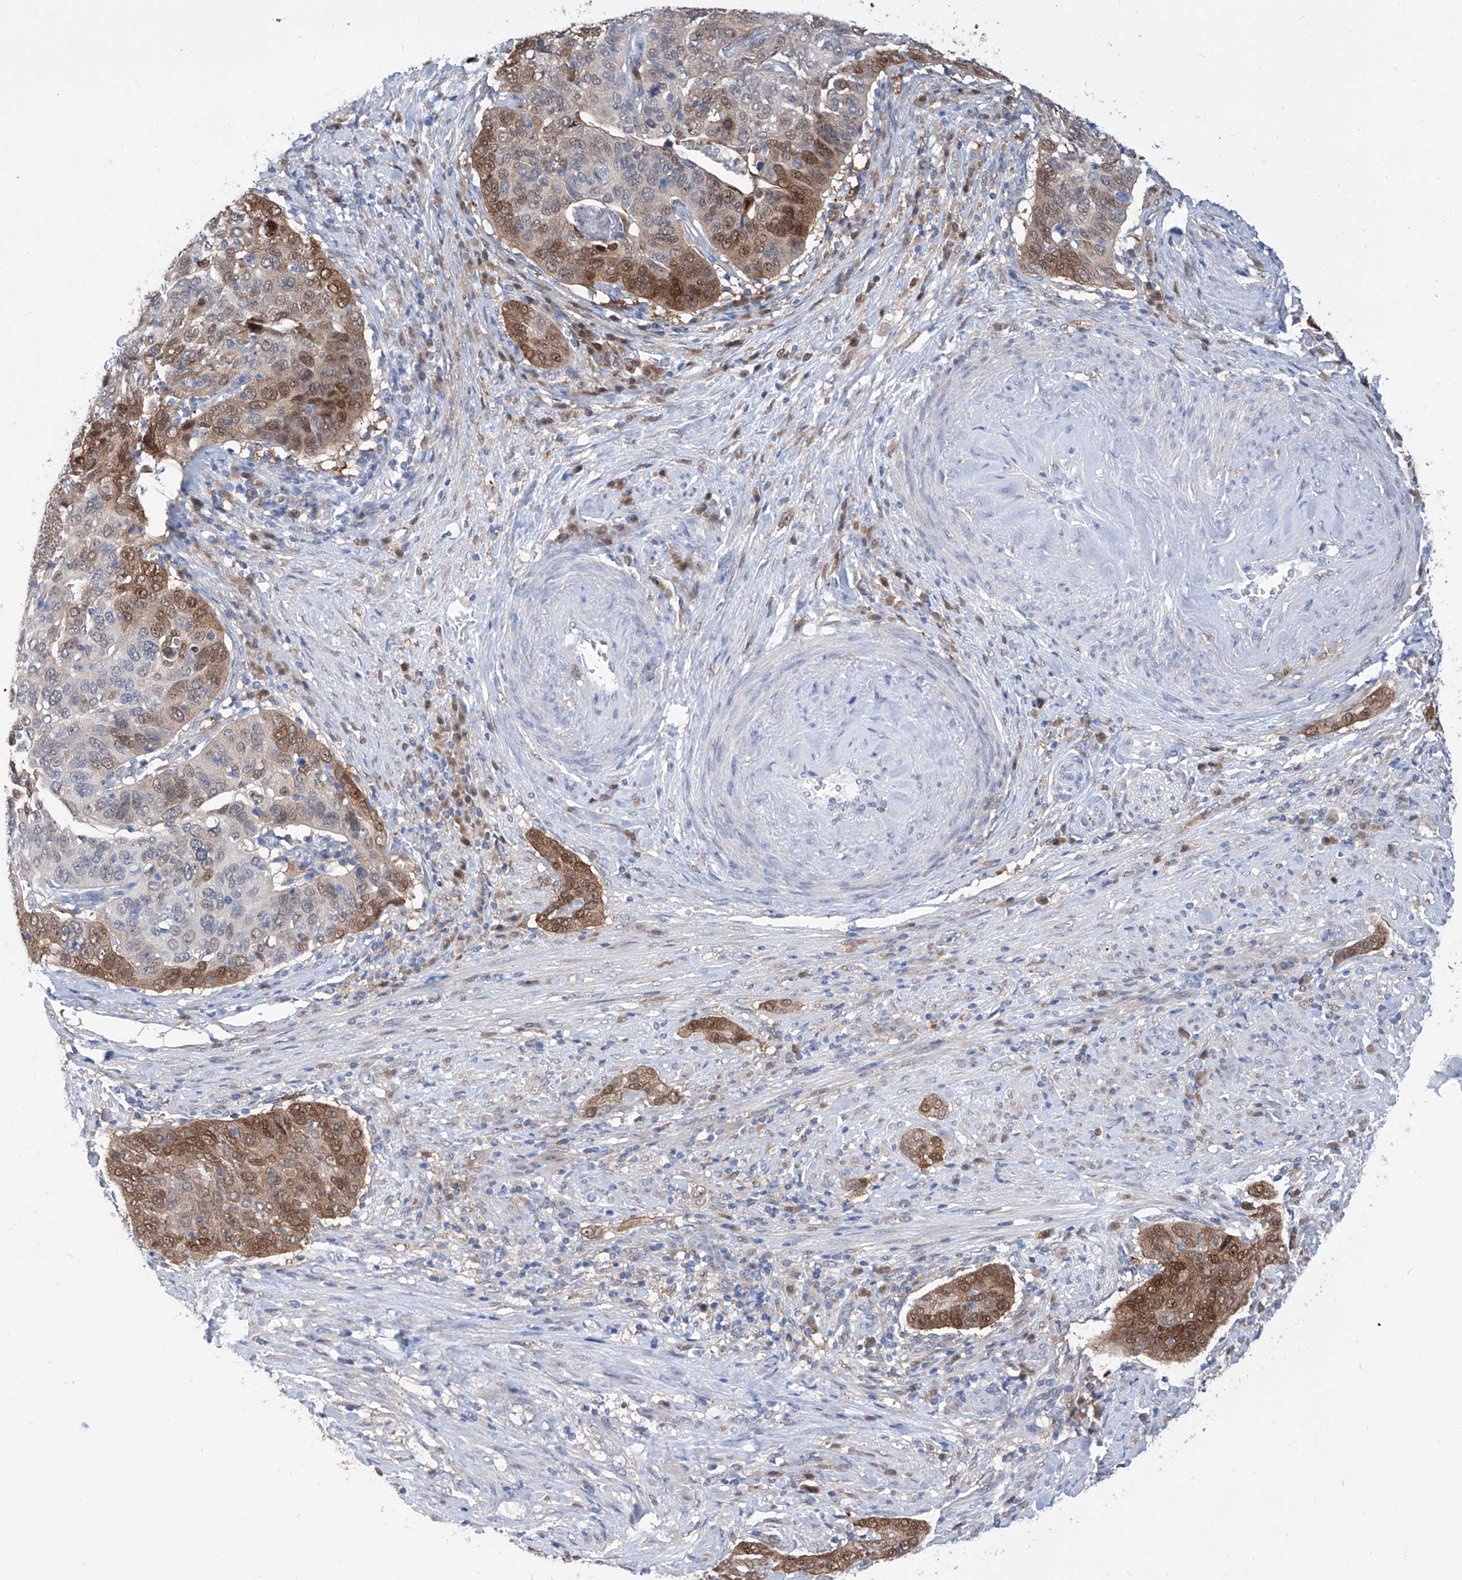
{"staining": {"intensity": "moderate", "quantity": "25%-75%", "location": "cytoplasmic/membranous,nuclear"}, "tissue": "cervical cancer", "cell_type": "Tumor cells", "image_type": "cancer", "snomed": [{"axis": "morphology", "description": "Squamous cell carcinoma, NOS"}, {"axis": "topography", "description": "Cervix"}], "caption": "This is an image of immunohistochemistry (IHC) staining of cervical squamous cell carcinoma, which shows moderate positivity in the cytoplasmic/membranous and nuclear of tumor cells.", "gene": "PDXK", "patient": {"sex": "female", "age": 60}}